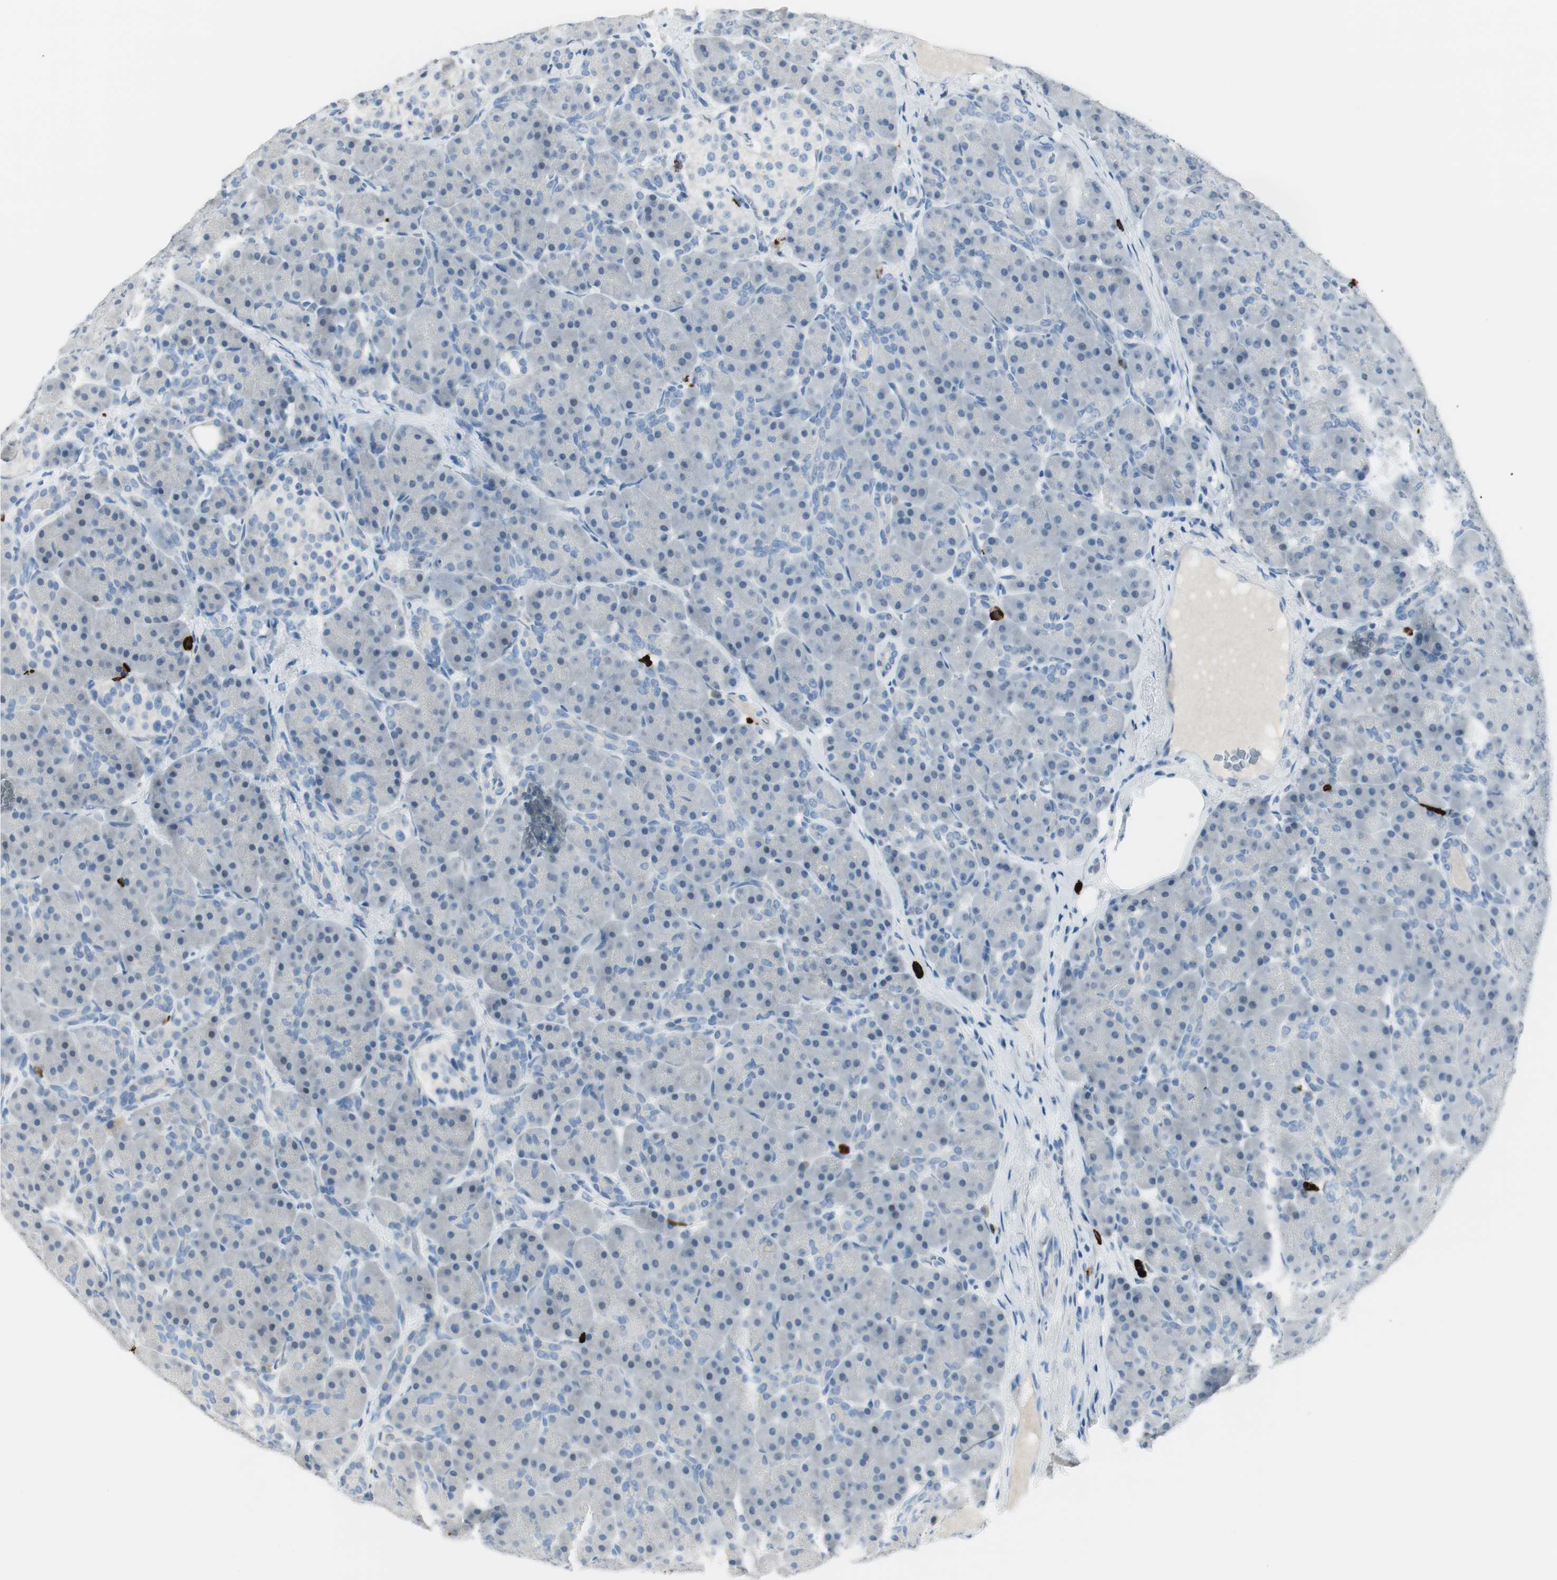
{"staining": {"intensity": "negative", "quantity": "none", "location": "none"}, "tissue": "pancreas", "cell_type": "Exocrine glandular cells", "image_type": "normal", "snomed": [{"axis": "morphology", "description": "Normal tissue, NOS"}, {"axis": "topography", "description": "Pancreas"}], "caption": "This is a micrograph of IHC staining of benign pancreas, which shows no staining in exocrine glandular cells. The staining is performed using DAB brown chromogen with nuclei counter-stained in using hematoxylin.", "gene": "DLG4", "patient": {"sex": "male", "age": 66}}